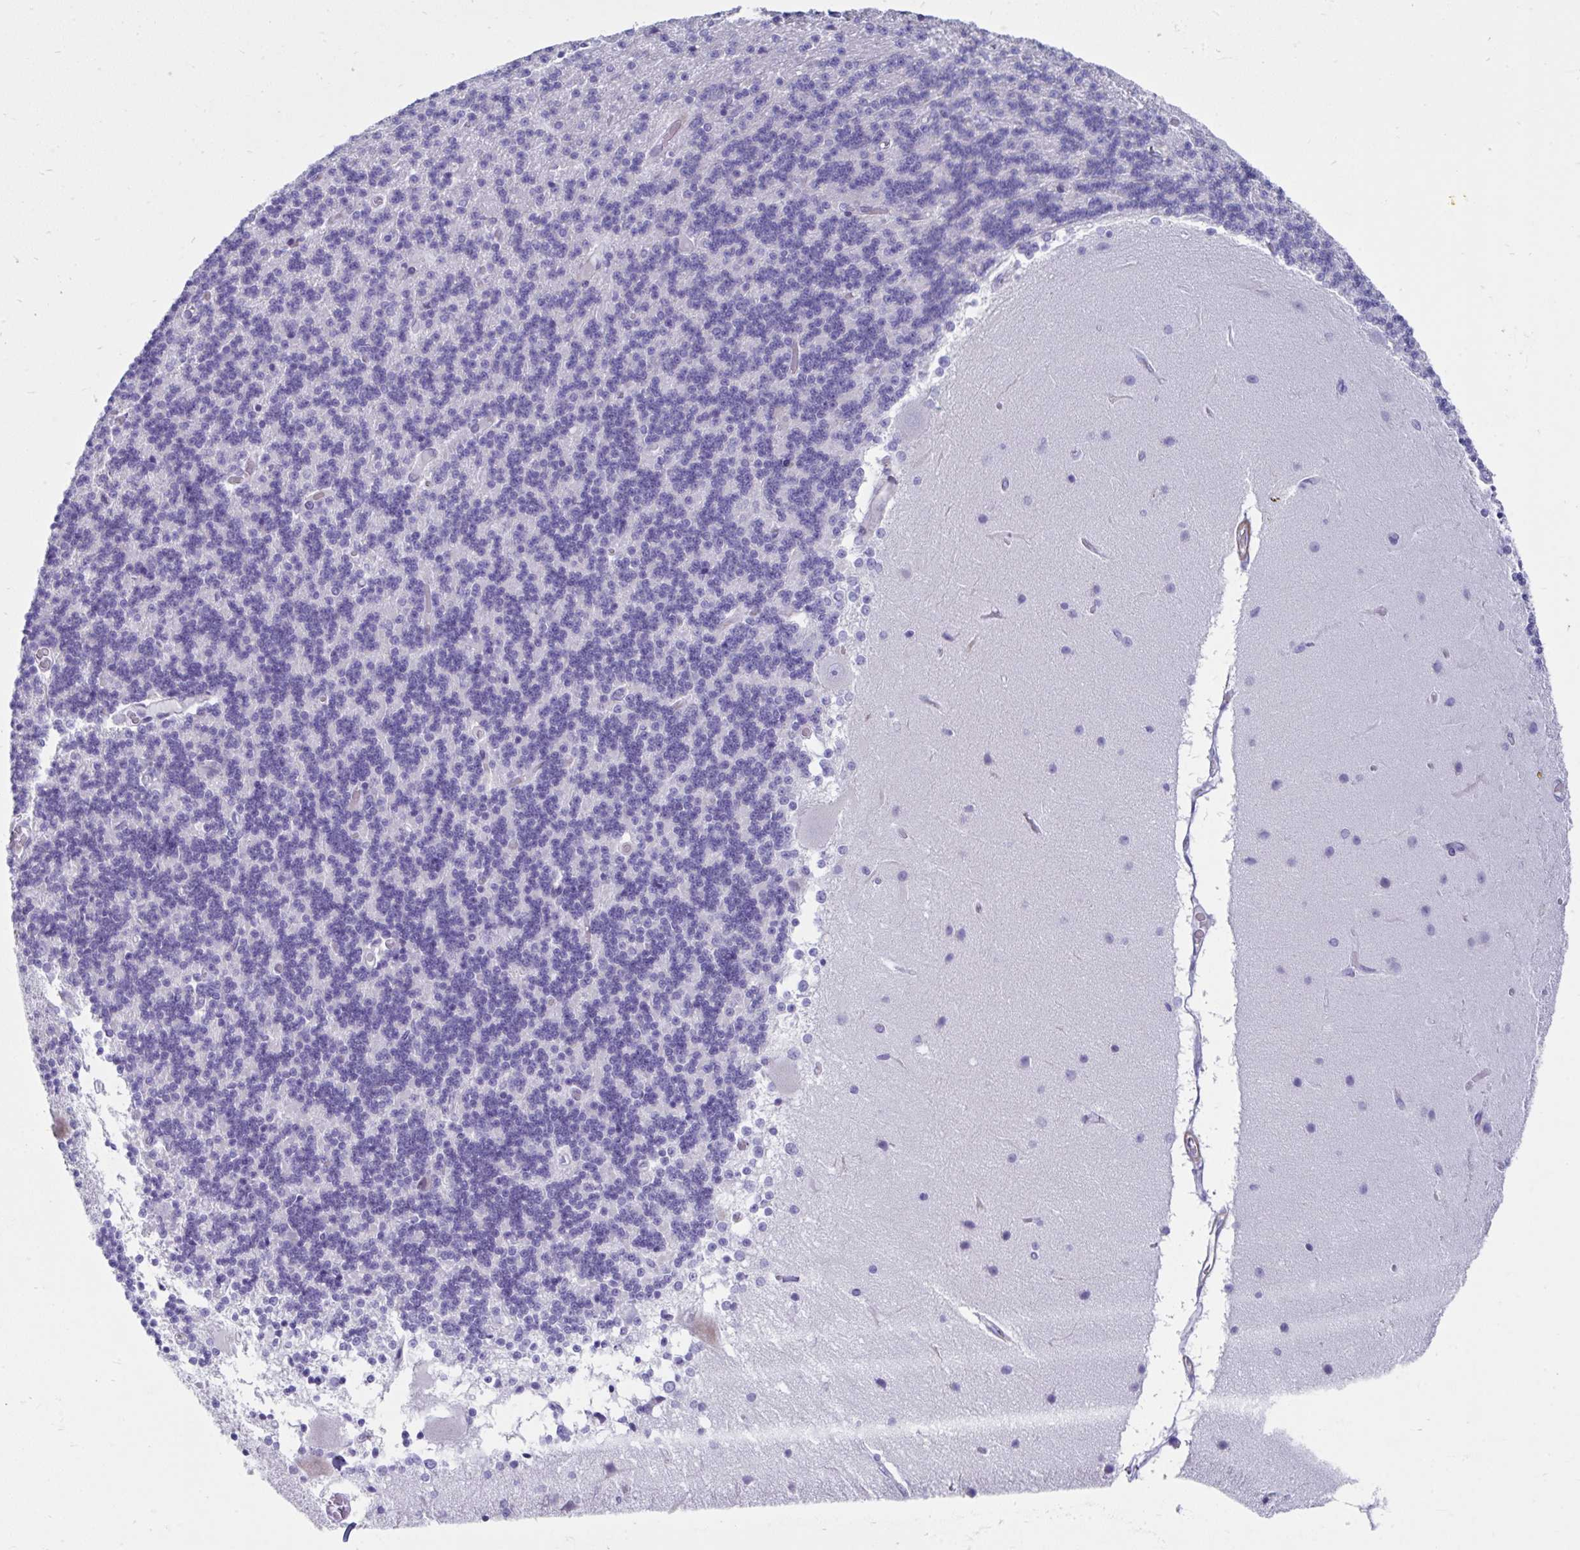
{"staining": {"intensity": "negative", "quantity": "none", "location": "none"}, "tissue": "cerebellum", "cell_type": "Cells in granular layer", "image_type": "normal", "snomed": [{"axis": "morphology", "description": "Normal tissue, NOS"}, {"axis": "topography", "description": "Cerebellum"}], "caption": "The micrograph reveals no staining of cells in granular layer in unremarkable cerebellum. The staining was performed using DAB (3,3'-diaminobenzidine) to visualize the protein expression in brown, while the nuclei were stained in blue with hematoxylin (Magnification: 20x).", "gene": "GRXCR2", "patient": {"sex": "female", "age": 54}}